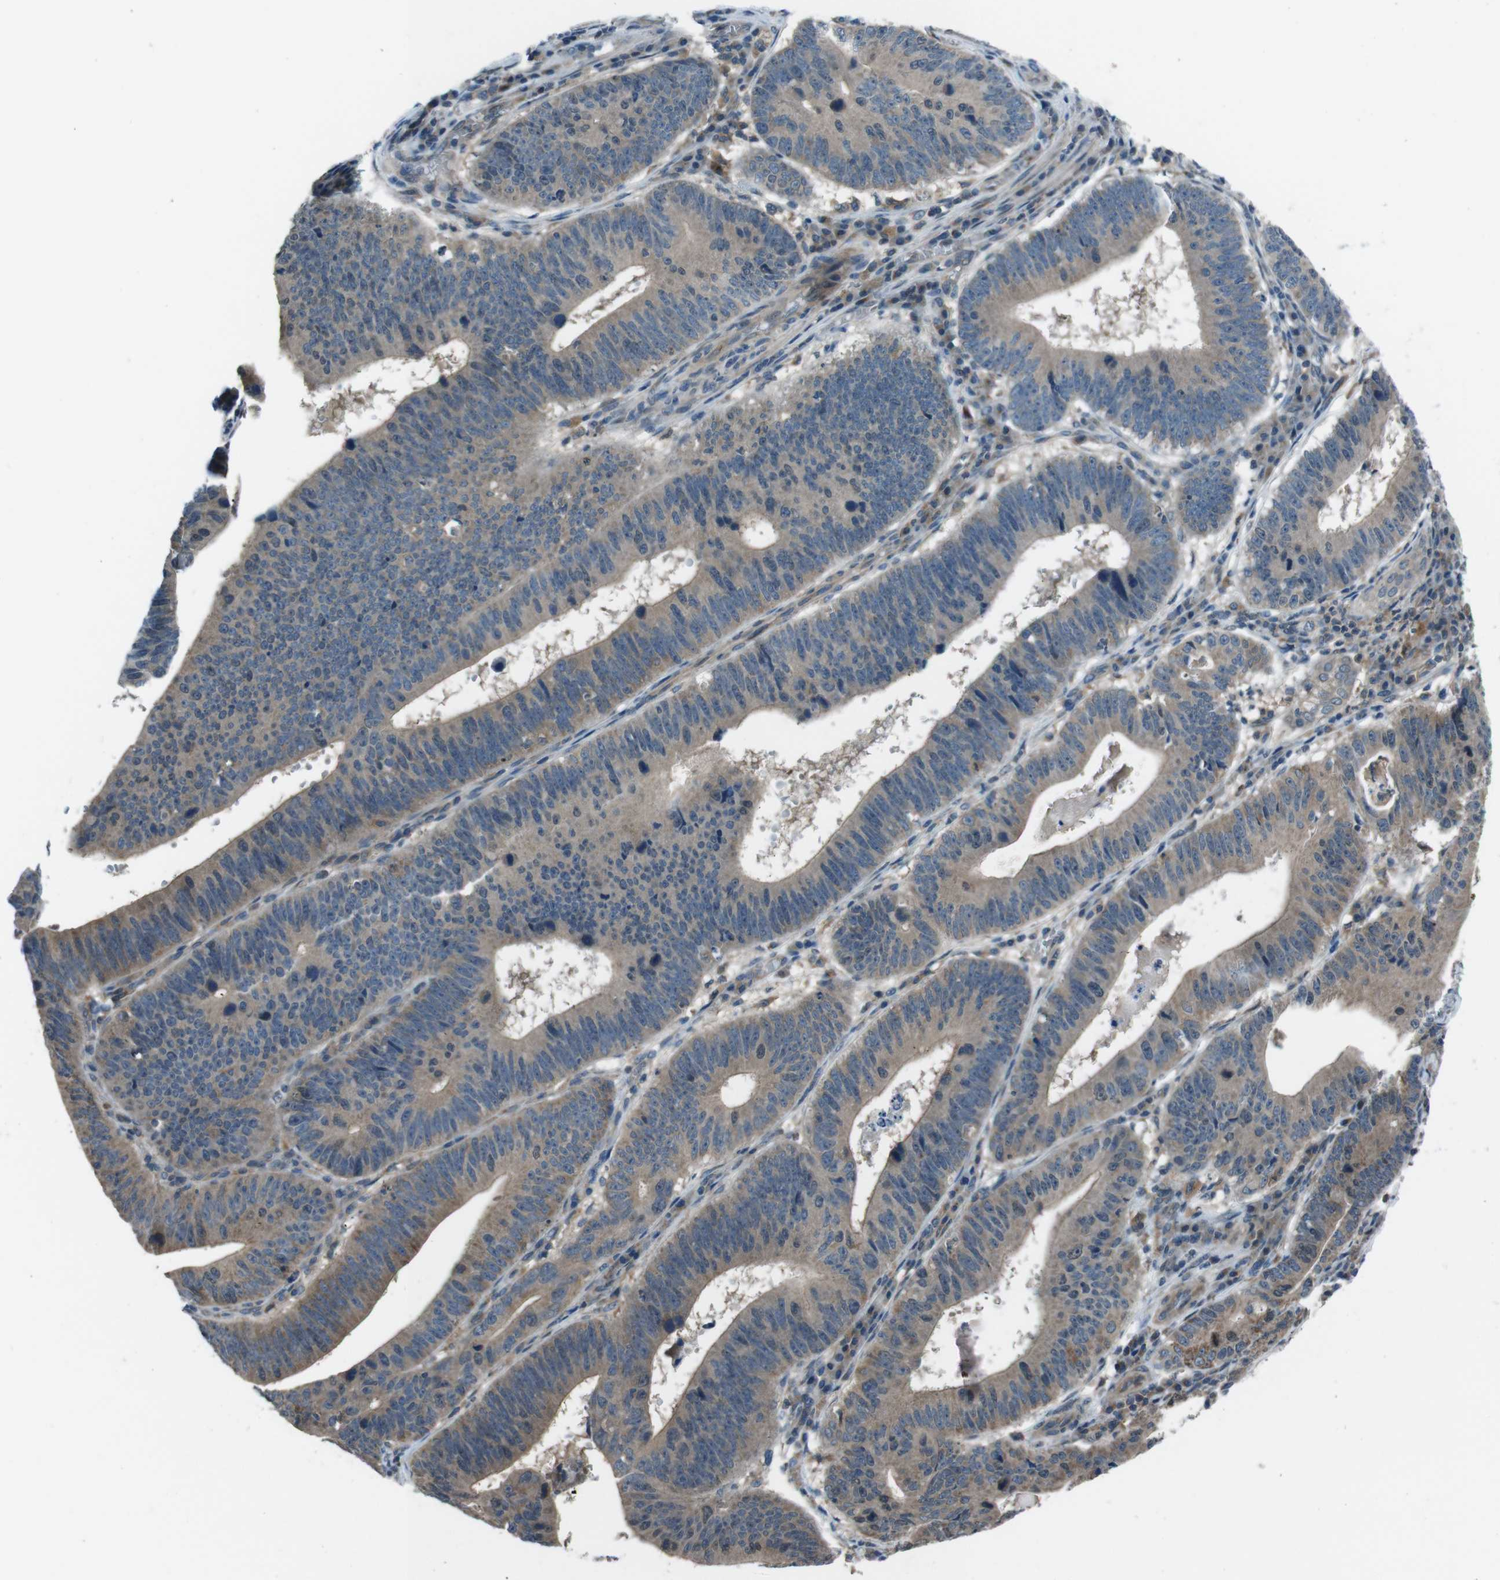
{"staining": {"intensity": "weak", "quantity": ">75%", "location": "cytoplasmic/membranous"}, "tissue": "stomach cancer", "cell_type": "Tumor cells", "image_type": "cancer", "snomed": [{"axis": "morphology", "description": "Adenocarcinoma, NOS"}, {"axis": "topography", "description": "Stomach"}], "caption": "Stomach cancer stained with a brown dye exhibits weak cytoplasmic/membranous positive positivity in approximately >75% of tumor cells.", "gene": "SLC27A4", "patient": {"sex": "male", "age": 59}}